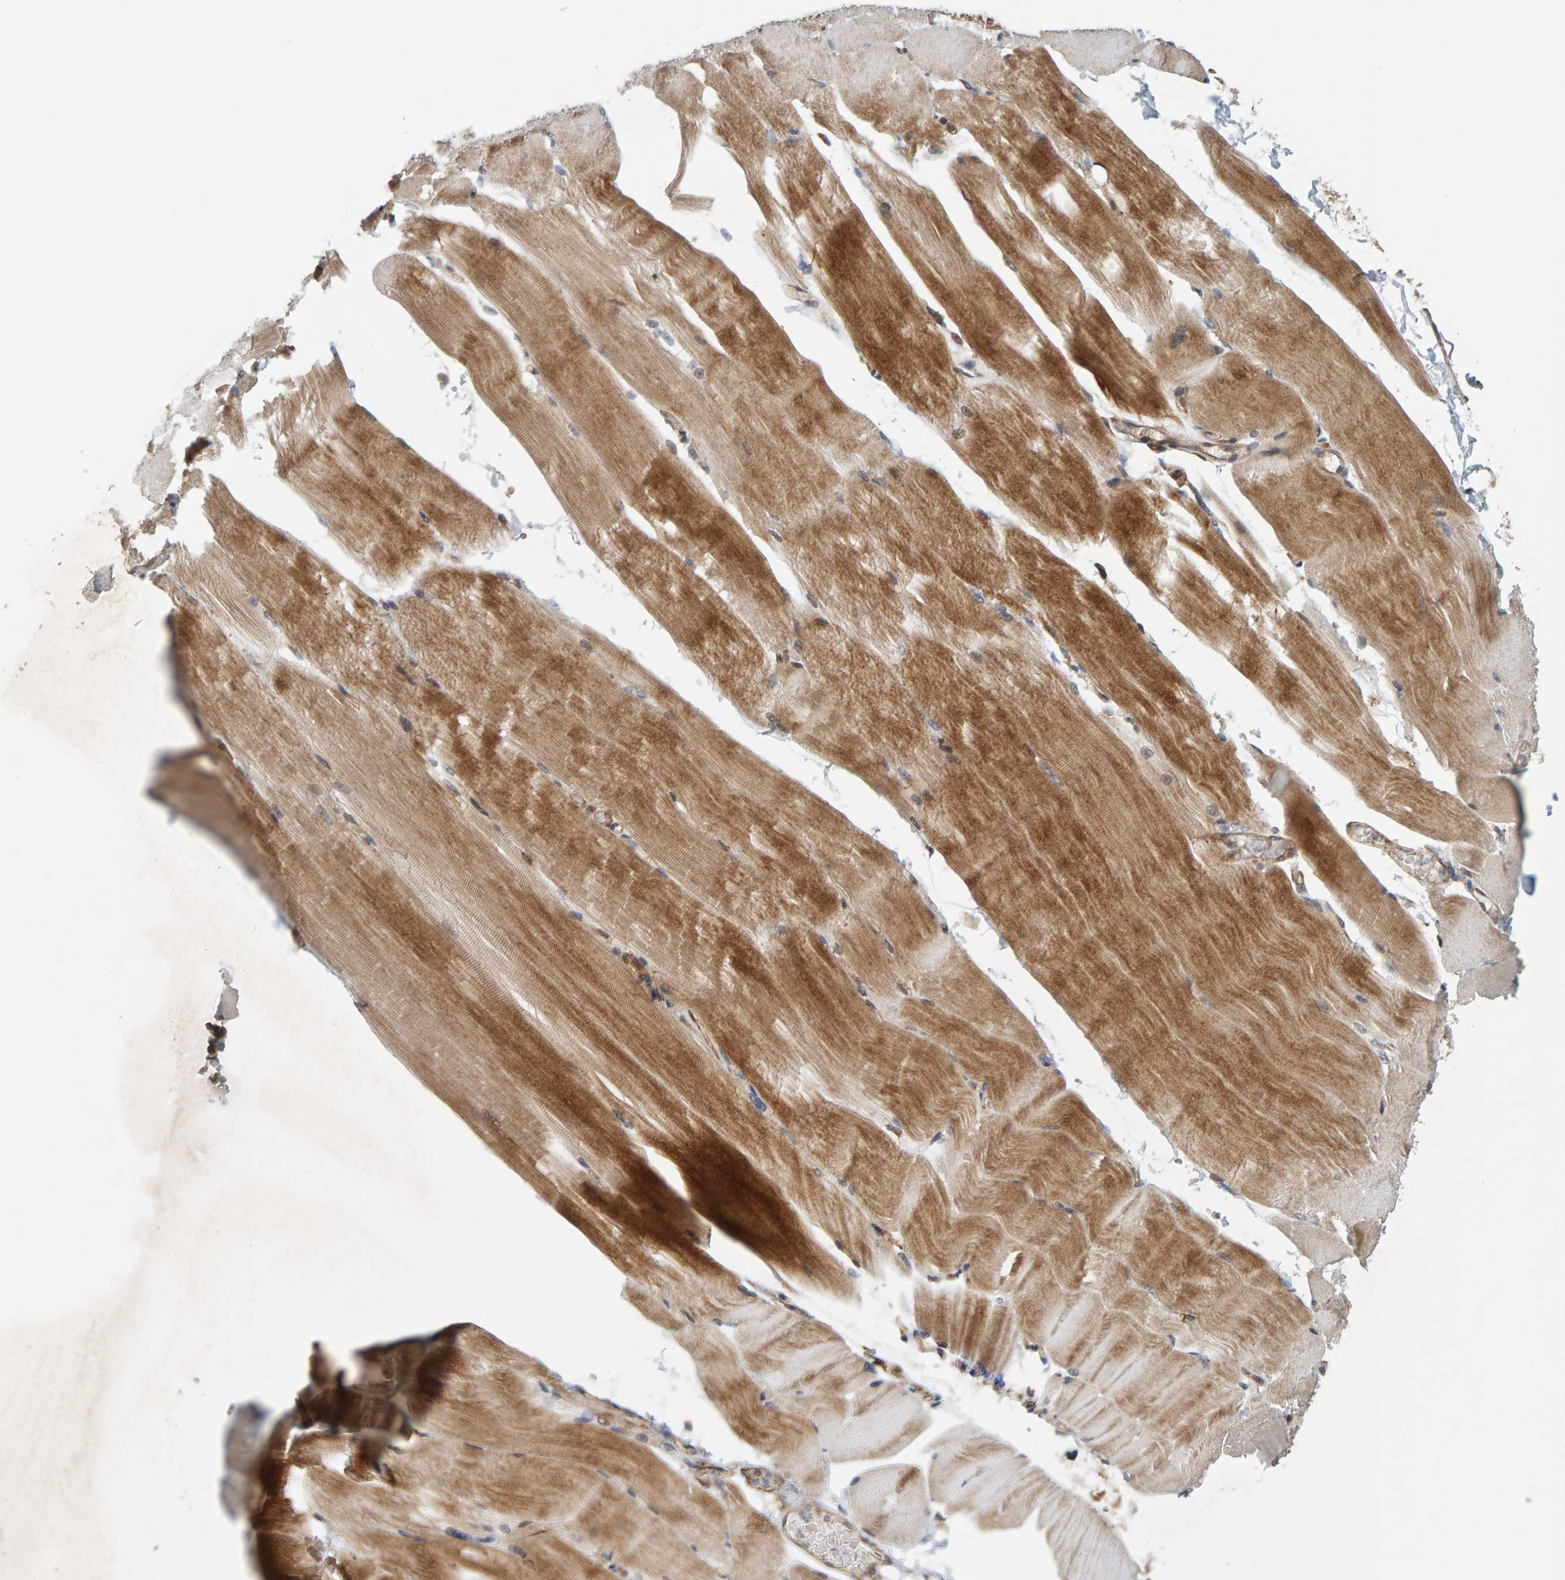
{"staining": {"intensity": "moderate", "quantity": ">75%", "location": "cytoplasmic/membranous"}, "tissue": "skeletal muscle", "cell_type": "Myocytes", "image_type": "normal", "snomed": [{"axis": "morphology", "description": "Normal tissue, NOS"}, {"axis": "topography", "description": "Skeletal muscle"}, {"axis": "topography", "description": "Parathyroid gland"}], "caption": "The image reveals a brown stain indicating the presence of a protein in the cytoplasmic/membranous of myocytes in skeletal muscle.", "gene": "BAIAP2", "patient": {"sex": "female", "age": 37}}